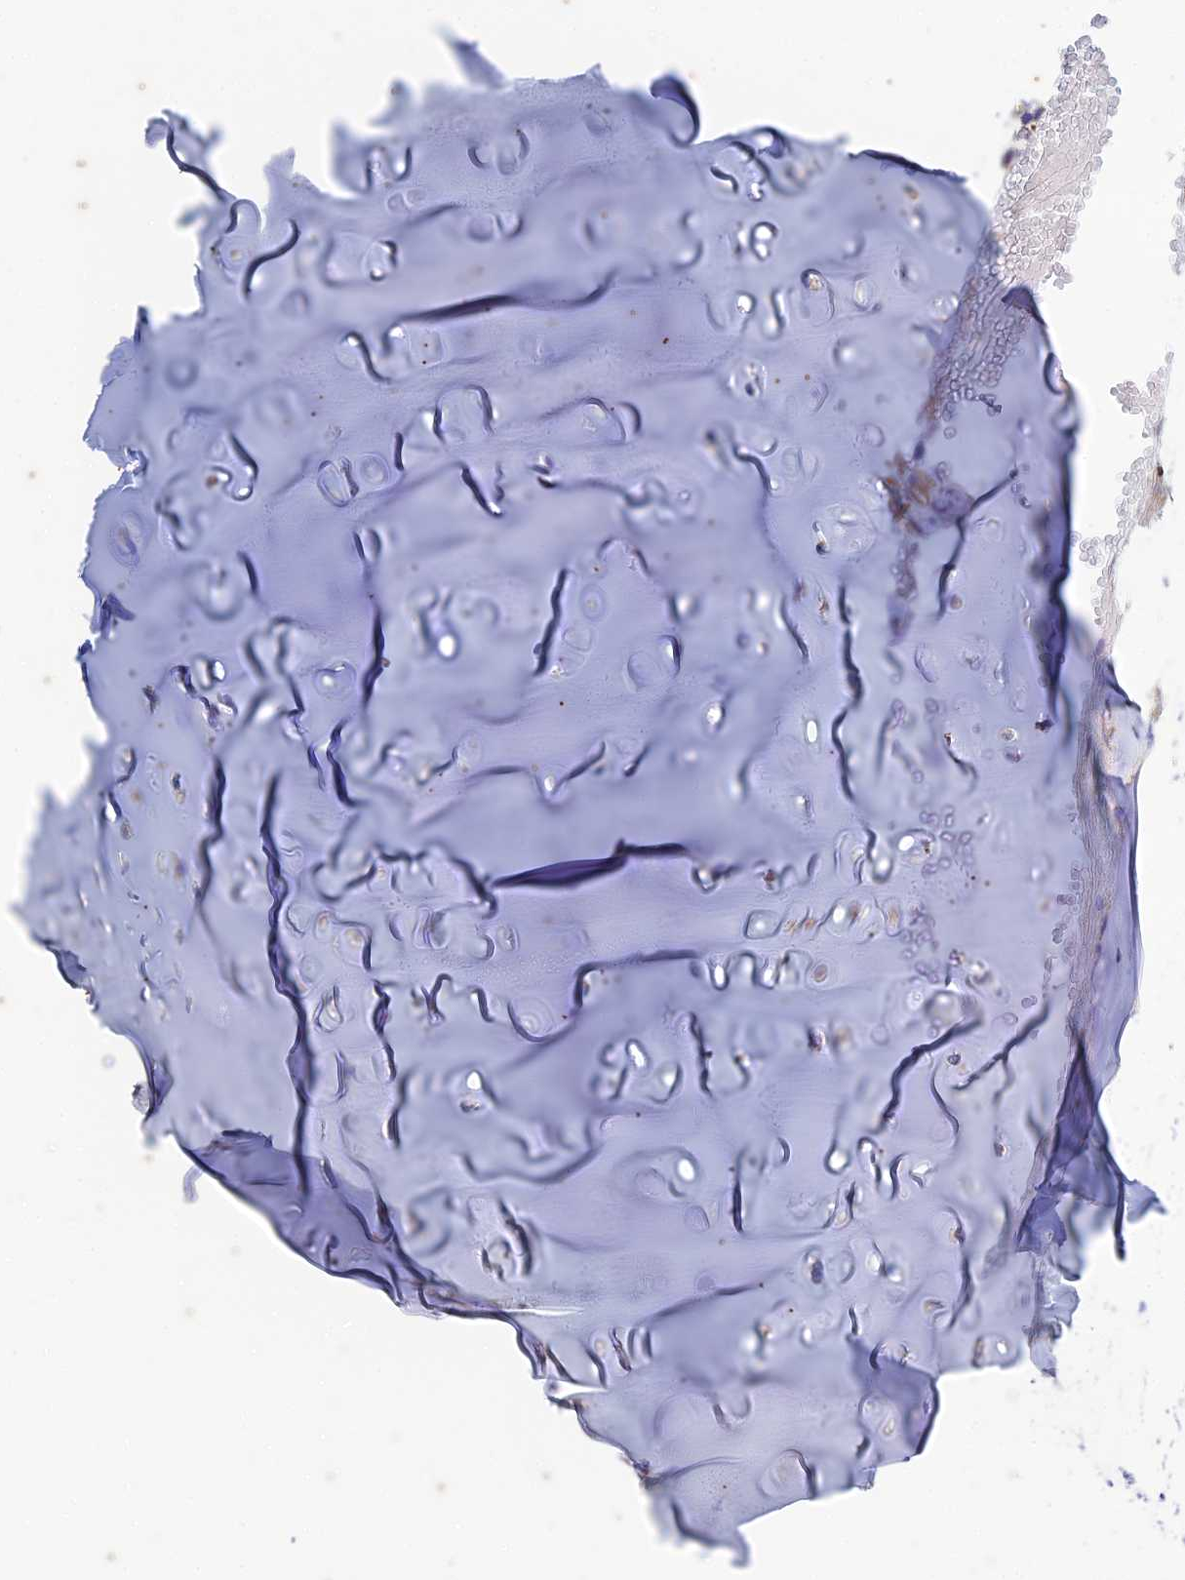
{"staining": {"intensity": "negative", "quantity": "none", "location": "none"}, "tissue": "adipose tissue", "cell_type": "Adipocytes", "image_type": "normal", "snomed": [{"axis": "morphology", "description": "Normal tissue, NOS"}, {"axis": "morphology", "description": "Basal cell carcinoma"}, {"axis": "topography", "description": "Cartilage tissue"}, {"axis": "topography", "description": "Nasopharynx"}, {"axis": "topography", "description": "Oral tissue"}], "caption": "IHC image of unremarkable human adipose tissue stained for a protein (brown), which shows no expression in adipocytes.", "gene": "PIMREG", "patient": {"sex": "female", "age": 77}}